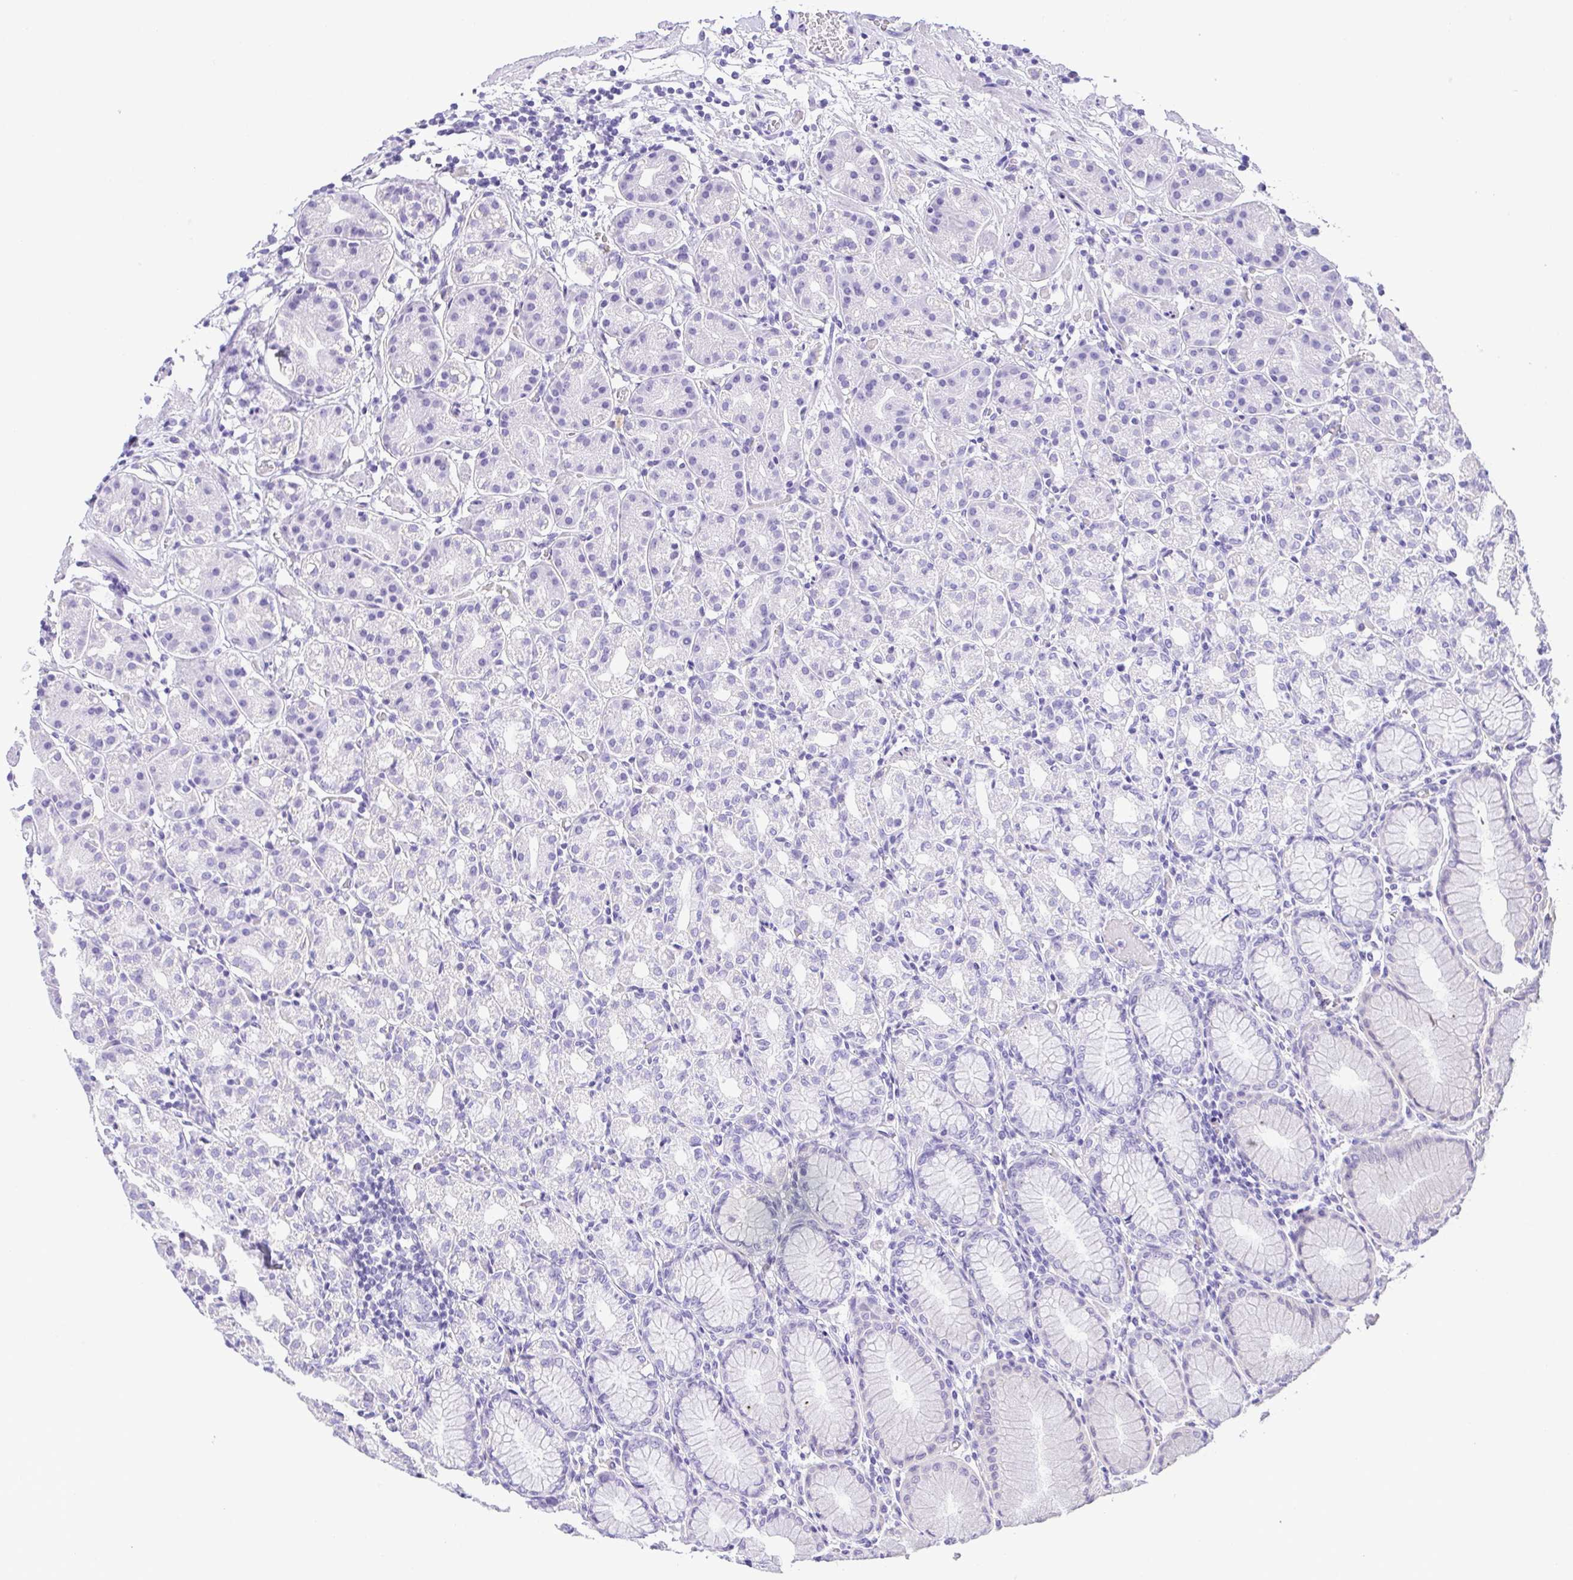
{"staining": {"intensity": "negative", "quantity": "none", "location": "none"}, "tissue": "stomach", "cell_type": "Glandular cells", "image_type": "normal", "snomed": [{"axis": "morphology", "description": "Normal tissue, NOS"}, {"axis": "topography", "description": "Stomach"}], "caption": "Image shows no protein expression in glandular cells of benign stomach. (DAB (3,3'-diaminobenzidine) immunohistochemistry (IHC) visualized using brightfield microscopy, high magnification).", "gene": "CDSN", "patient": {"sex": "female", "age": 57}}